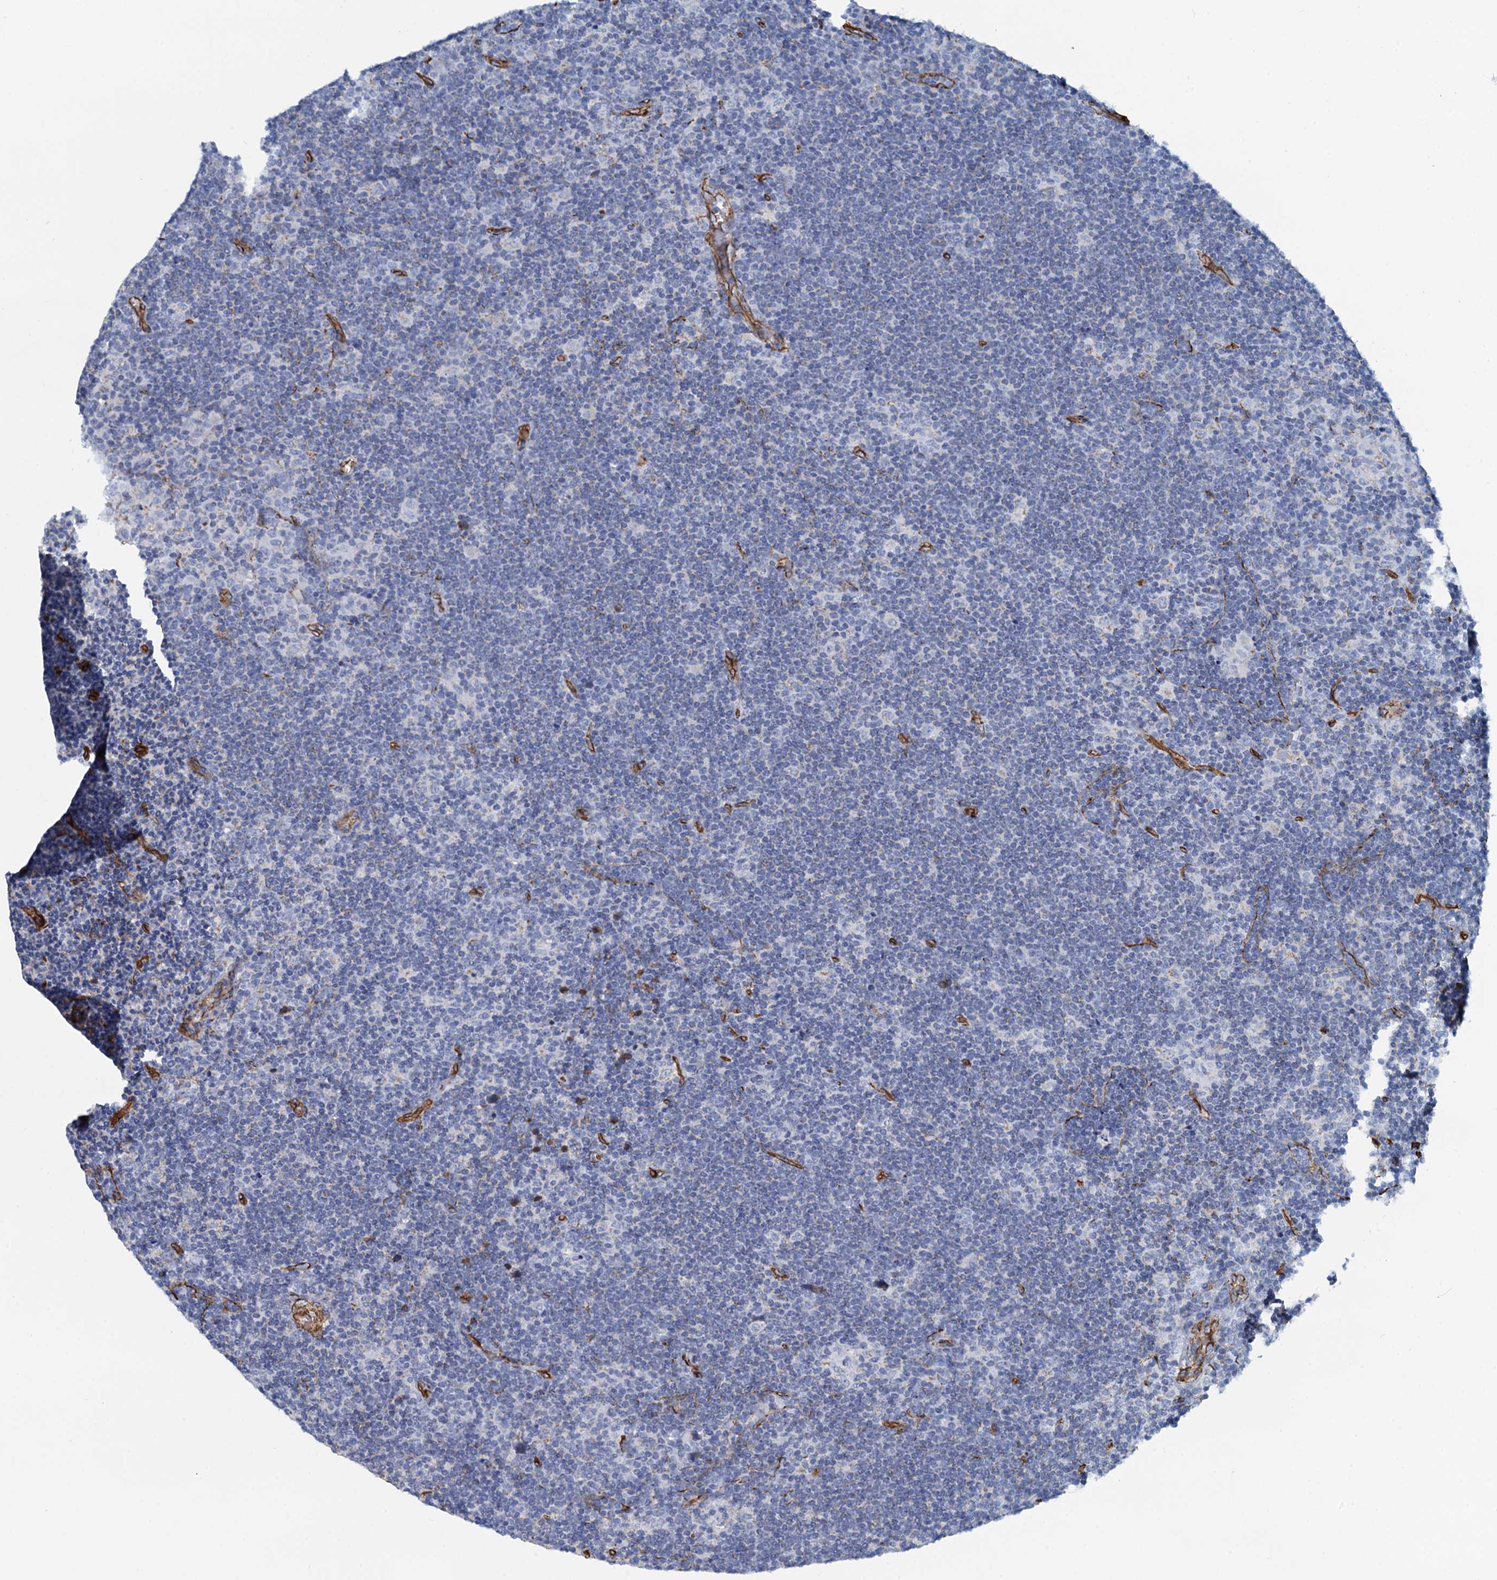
{"staining": {"intensity": "negative", "quantity": "none", "location": "none"}, "tissue": "lymphoma", "cell_type": "Tumor cells", "image_type": "cancer", "snomed": [{"axis": "morphology", "description": "Hodgkin's disease, NOS"}, {"axis": "topography", "description": "Lymph node"}], "caption": "Tumor cells are negative for brown protein staining in lymphoma. (DAB immunohistochemistry visualized using brightfield microscopy, high magnification).", "gene": "DGKG", "patient": {"sex": "female", "age": 57}}